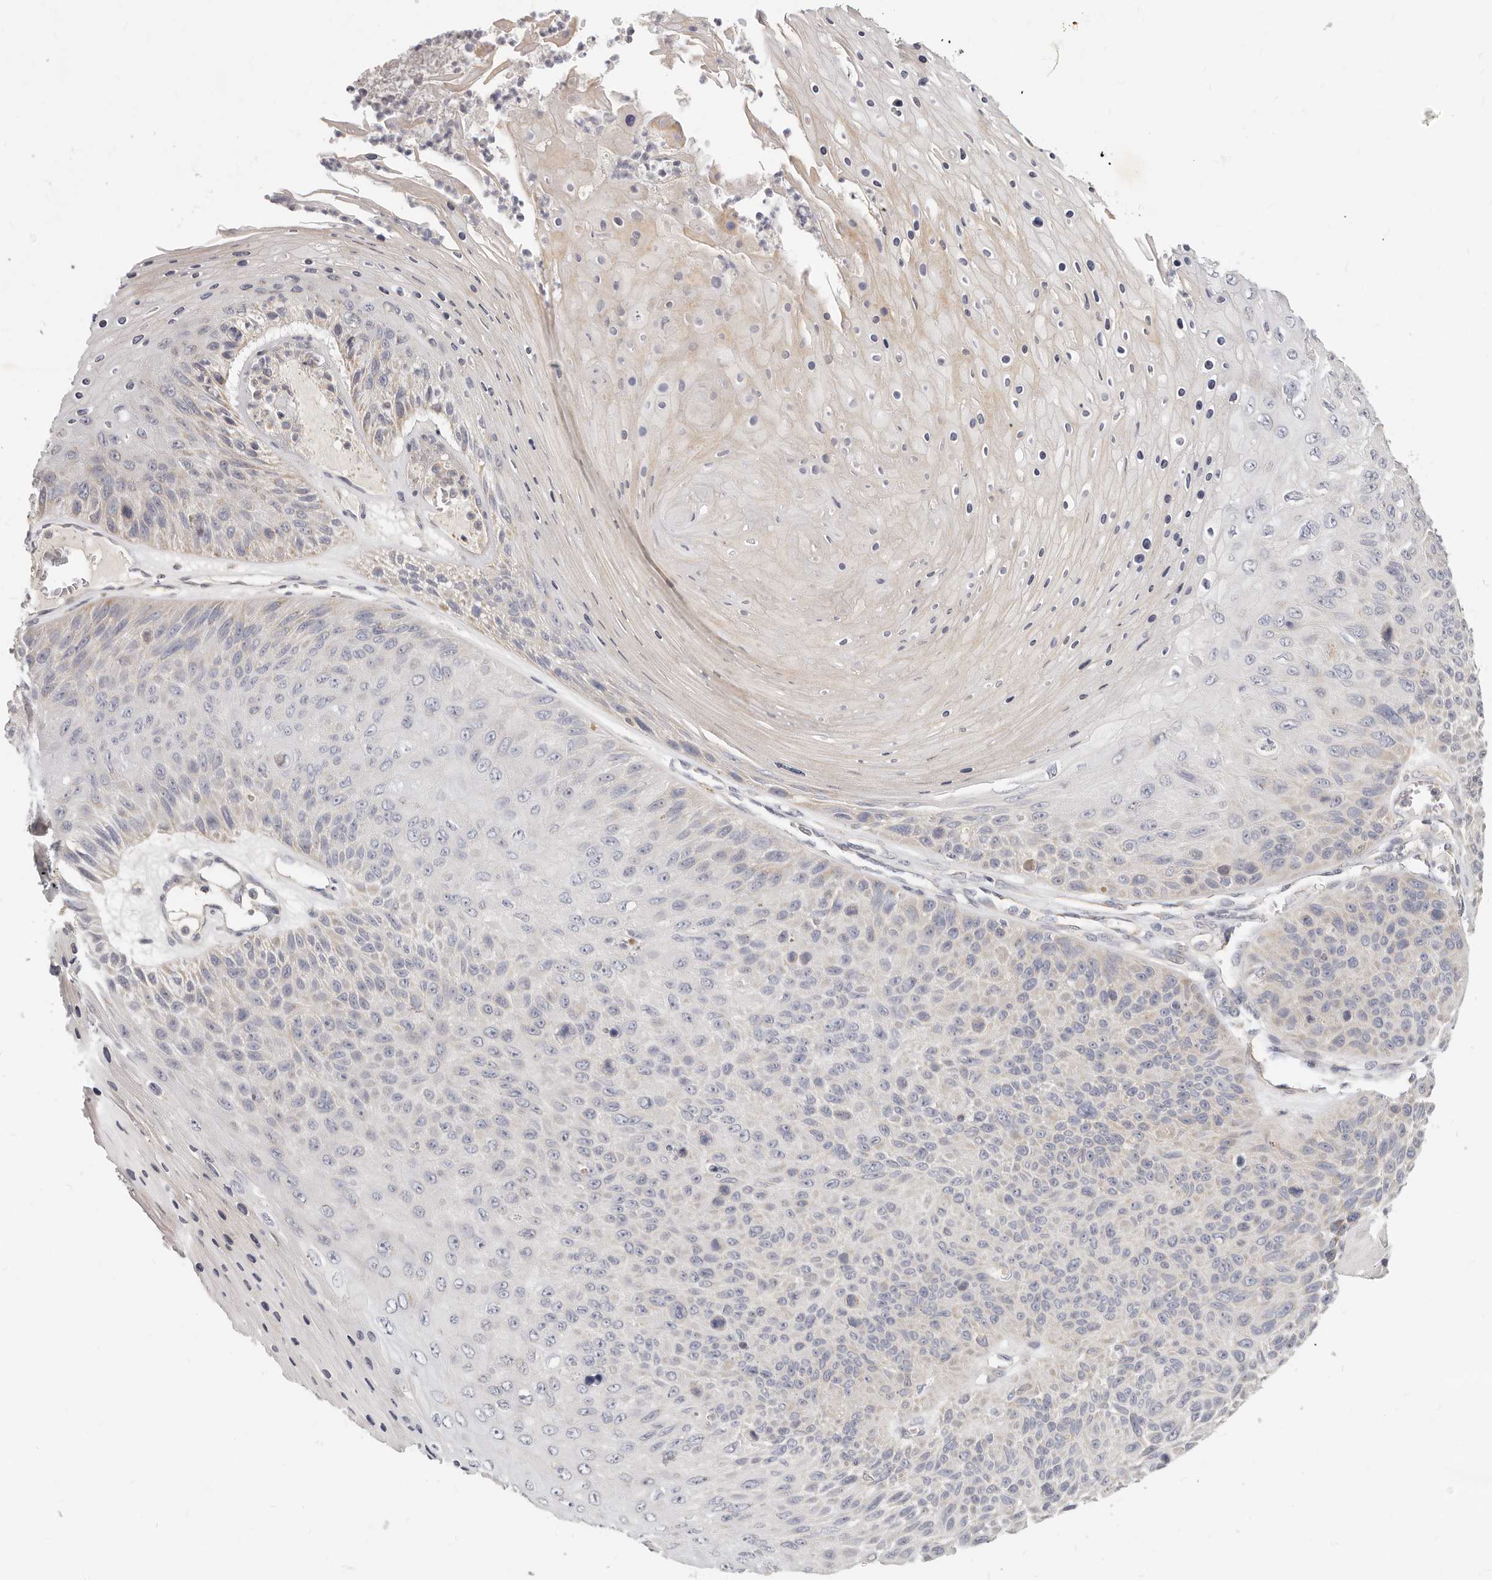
{"staining": {"intensity": "negative", "quantity": "none", "location": "none"}, "tissue": "skin cancer", "cell_type": "Tumor cells", "image_type": "cancer", "snomed": [{"axis": "morphology", "description": "Squamous cell carcinoma, NOS"}, {"axis": "topography", "description": "Skin"}], "caption": "Immunohistochemical staining of skin squamous cell carcinoma demonstrates no significant staining in tumor cells.", "gene": "TFB2M", "patient": {"sex": "female", "age": 88}}